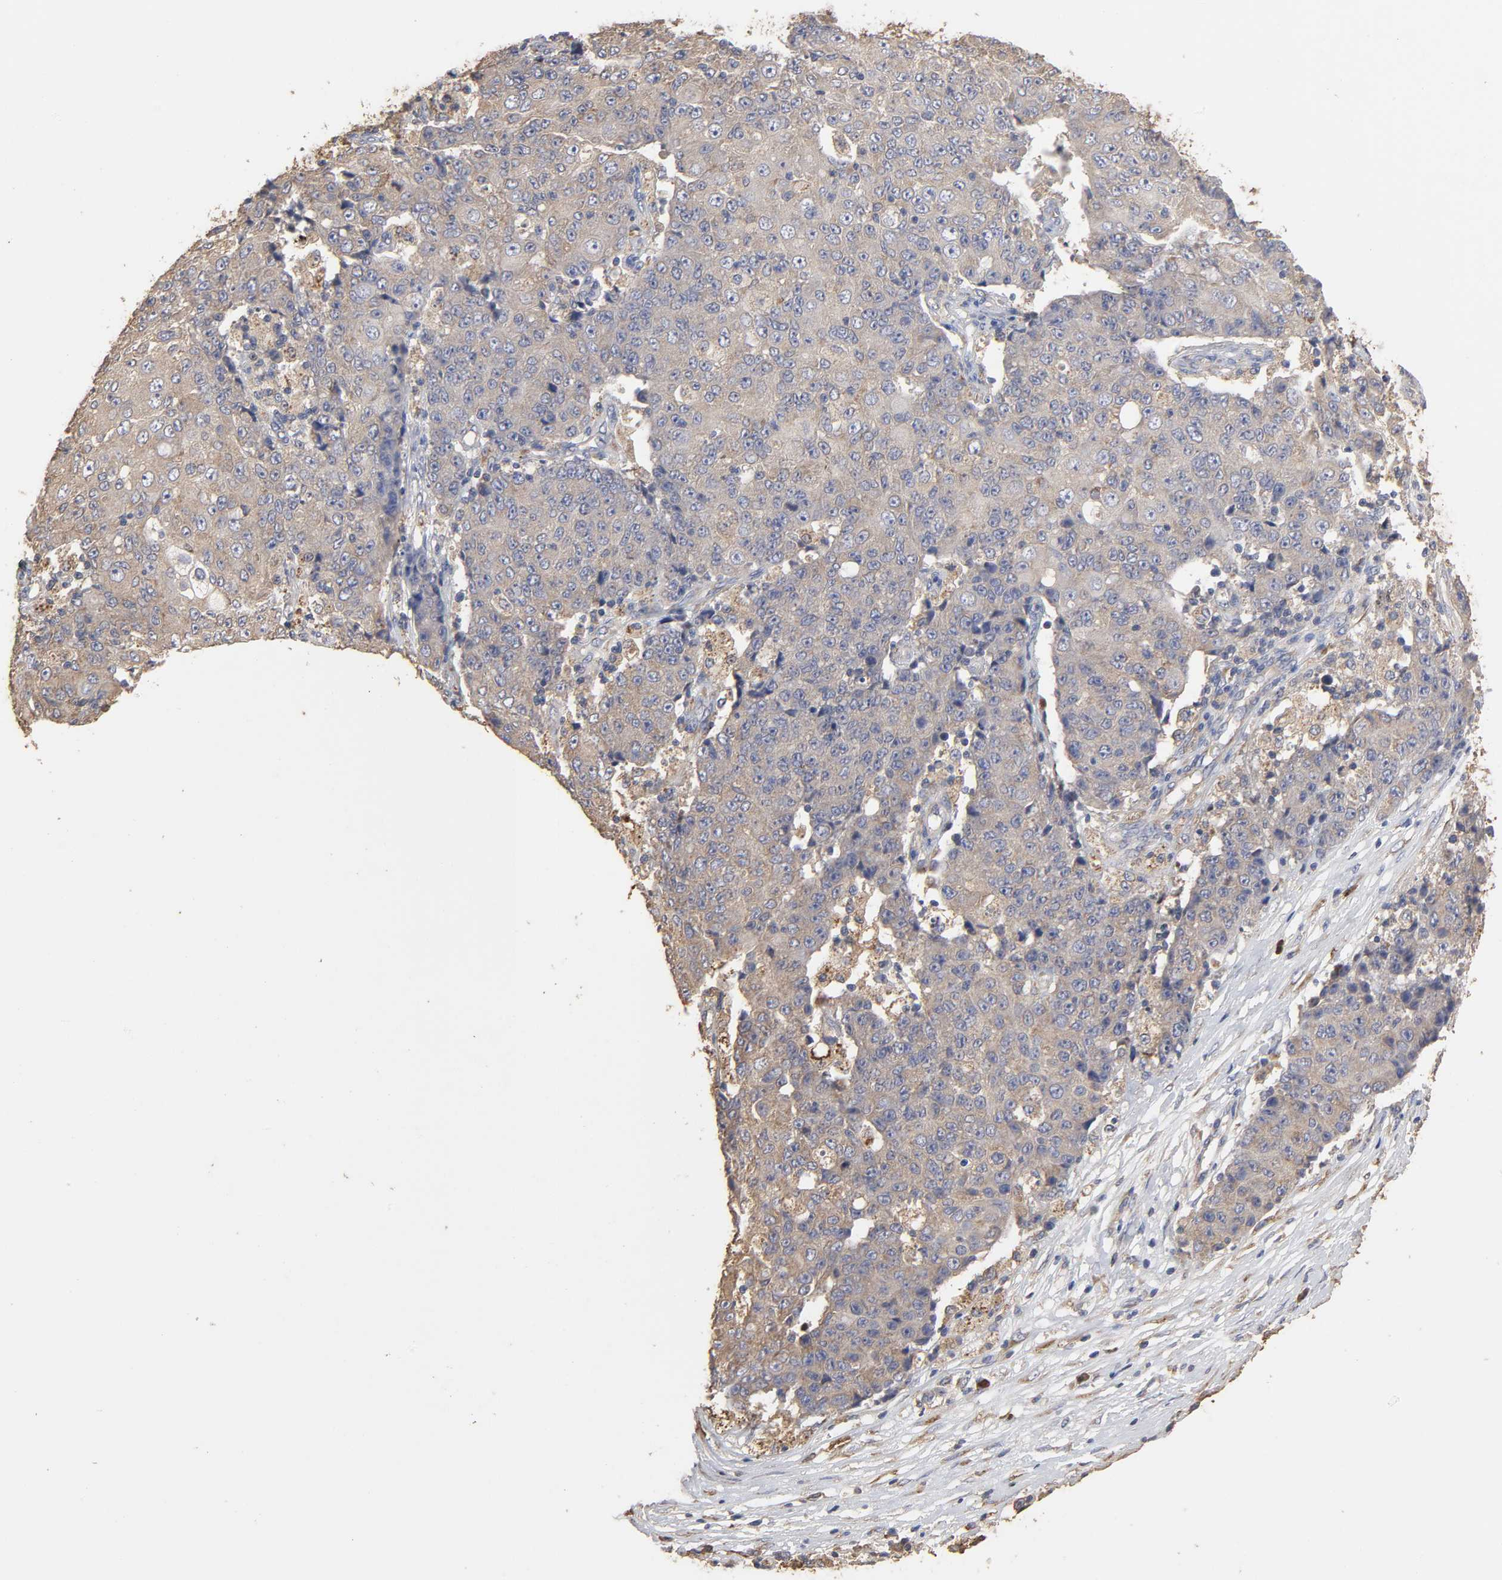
{"staining": {"intensity": "weak", "quantity": ">75%", "location": "cytoplasmic/membranous"}, "tissue": "ovarian cancer", "cell_type": "Tumor cells", "image_type": "cancer", "snomed": [{"axis": "morphology", "description": "Carcinoma, endometroid"}, {"axis": "topography", "description": "Ovary"}], "caption": "This image demonstrates immunohistochemistry (IHC) staining of ovarian cancer (endometroid carcinoma), with low weak cytoplasmic/membranous expression in approximately >75% of tumor cells.", "gene": "EIF4G2", "patient": {"sex": "female", "age": 42}}